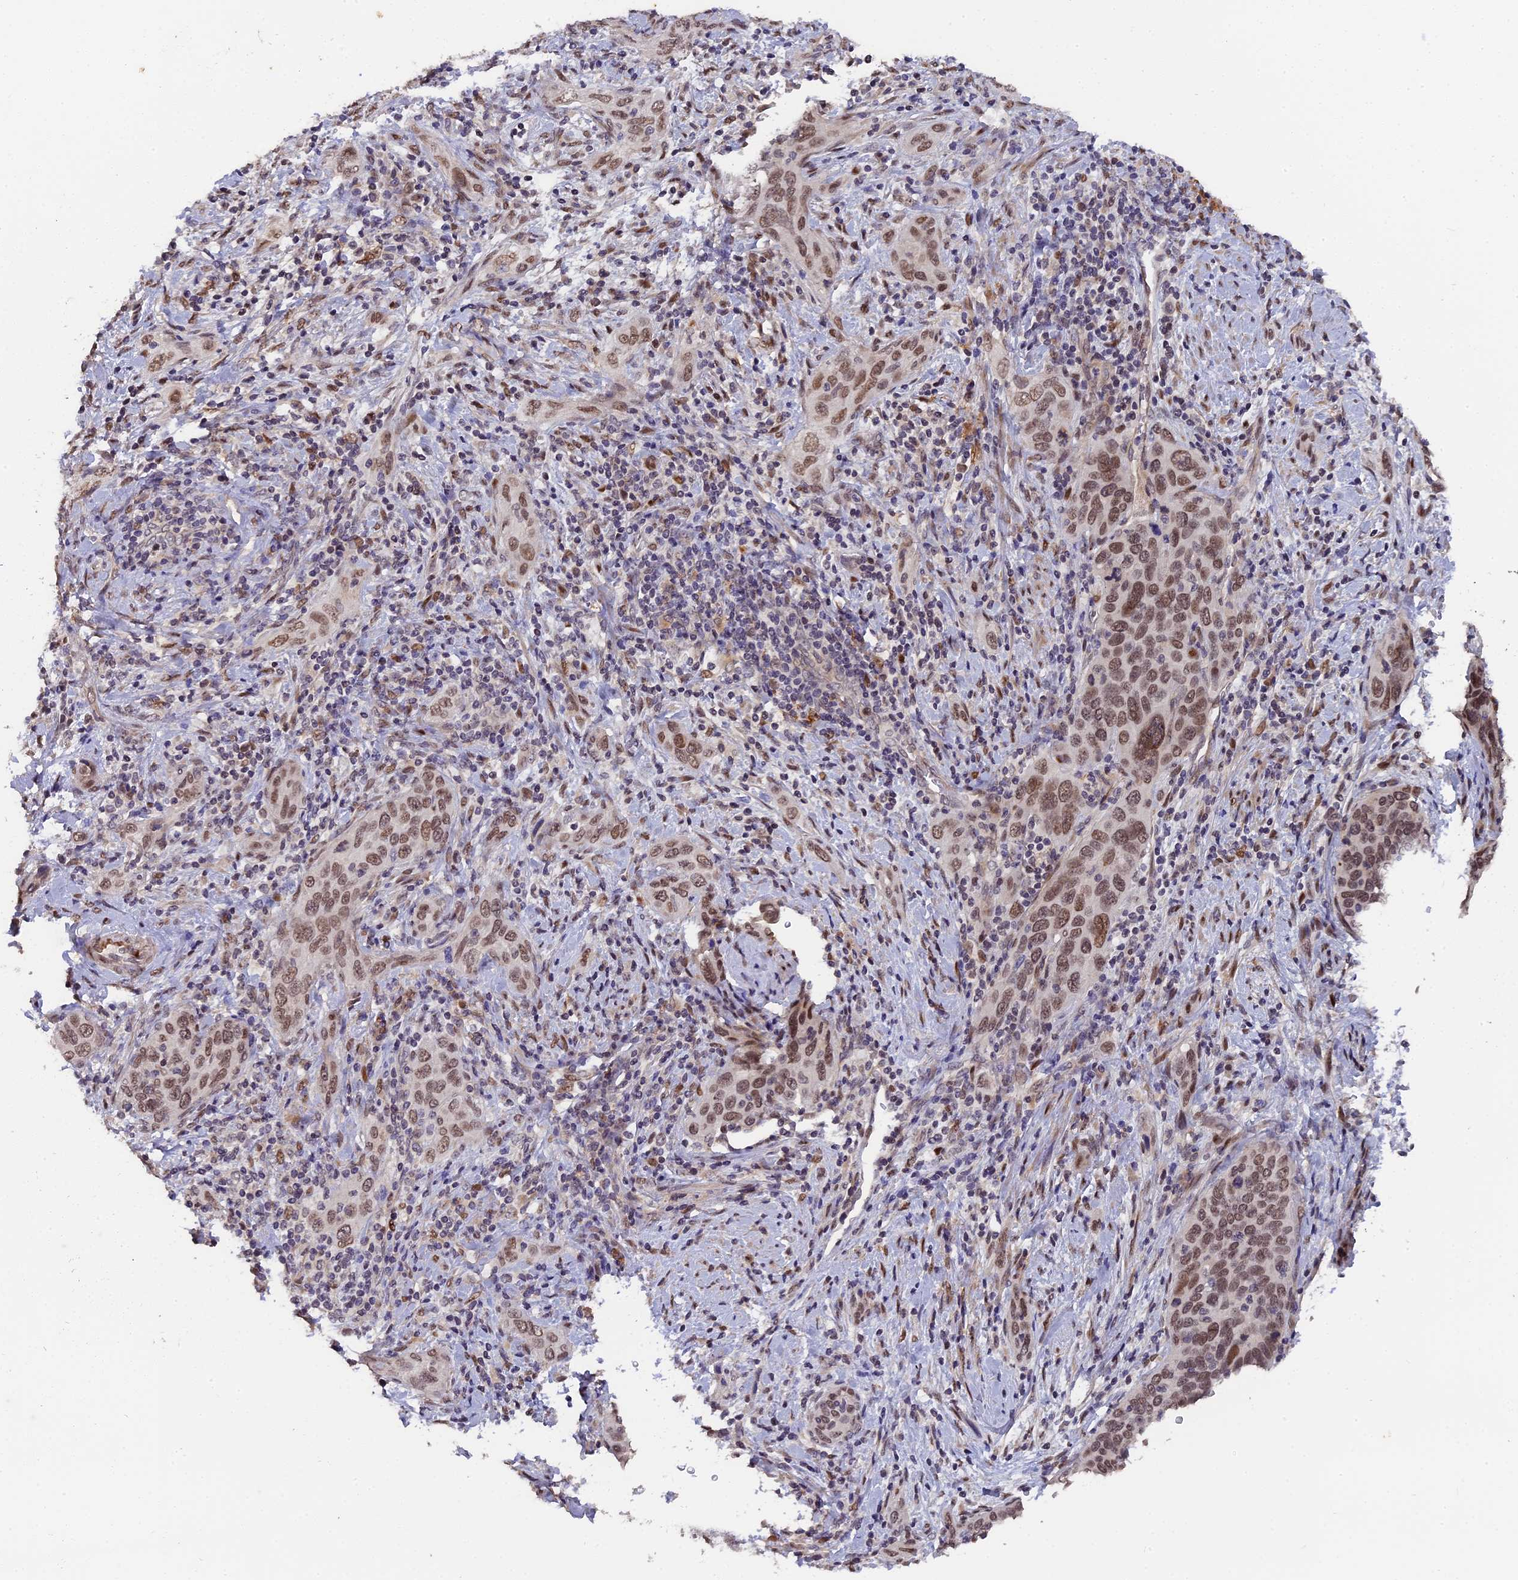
{"staining": {"intensity": "moderate", "quantity": ">75%", "location": "nuclear"}, "tissue": "cervical cancer", "cell_type": "Tumor cells", "image_type": "cancer", "snomed": [{"axis": "morphology", "description": "Squamous cell carcinoma, NOS"}, {"axis": "topography", "description": "Cervix"}], "caption": "The image displays immunohistochemical staining of squamous cell carcinoma (cervical). There is moderate nuclear expression is appreciated in approximately >75% of tumor cells. (IHC, brightfield microscopy, high magnification).", "gene": "PYGO1", "patient": {"sex": "female", "age": 60}}